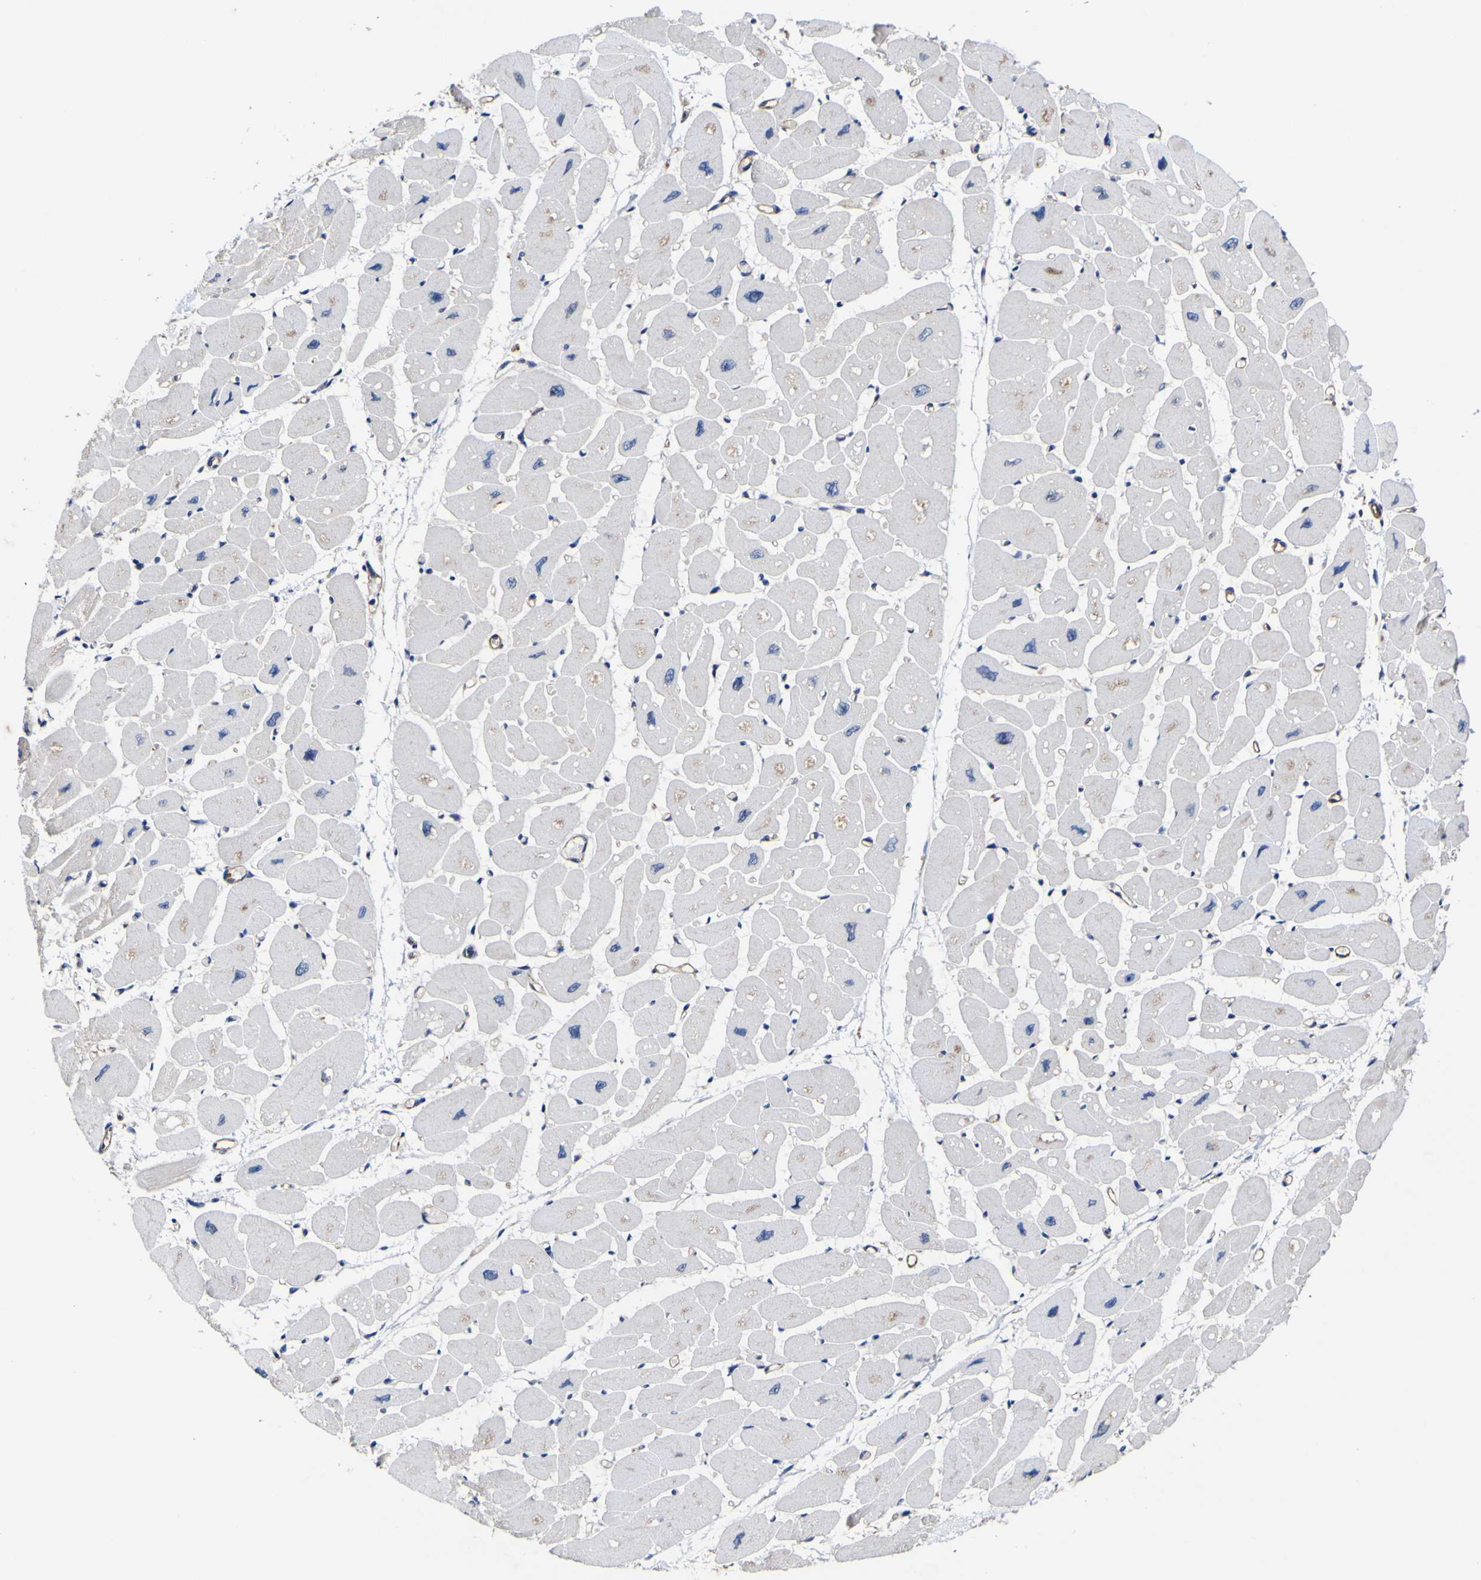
{"staining": {"intensity": "negative", "quantity": "none", "location": "none"}, "tissue": "heart muscle", "cell_type": "Cardiomyocytes", "image_type": "normal", "snomed": [{"axis": "morphology", "description": "Normal tissue, NOS"}, {"axis": "topography", "description": "Heart"}], "caption": "DAB immunohistochemical staining of unremarkable human heart muscle demonstrates no significant staining in cardiomyocytes. Nuclei are stained in blue.", "gene": "CCL2", "patient": {"sex": "female", "age": 54}}